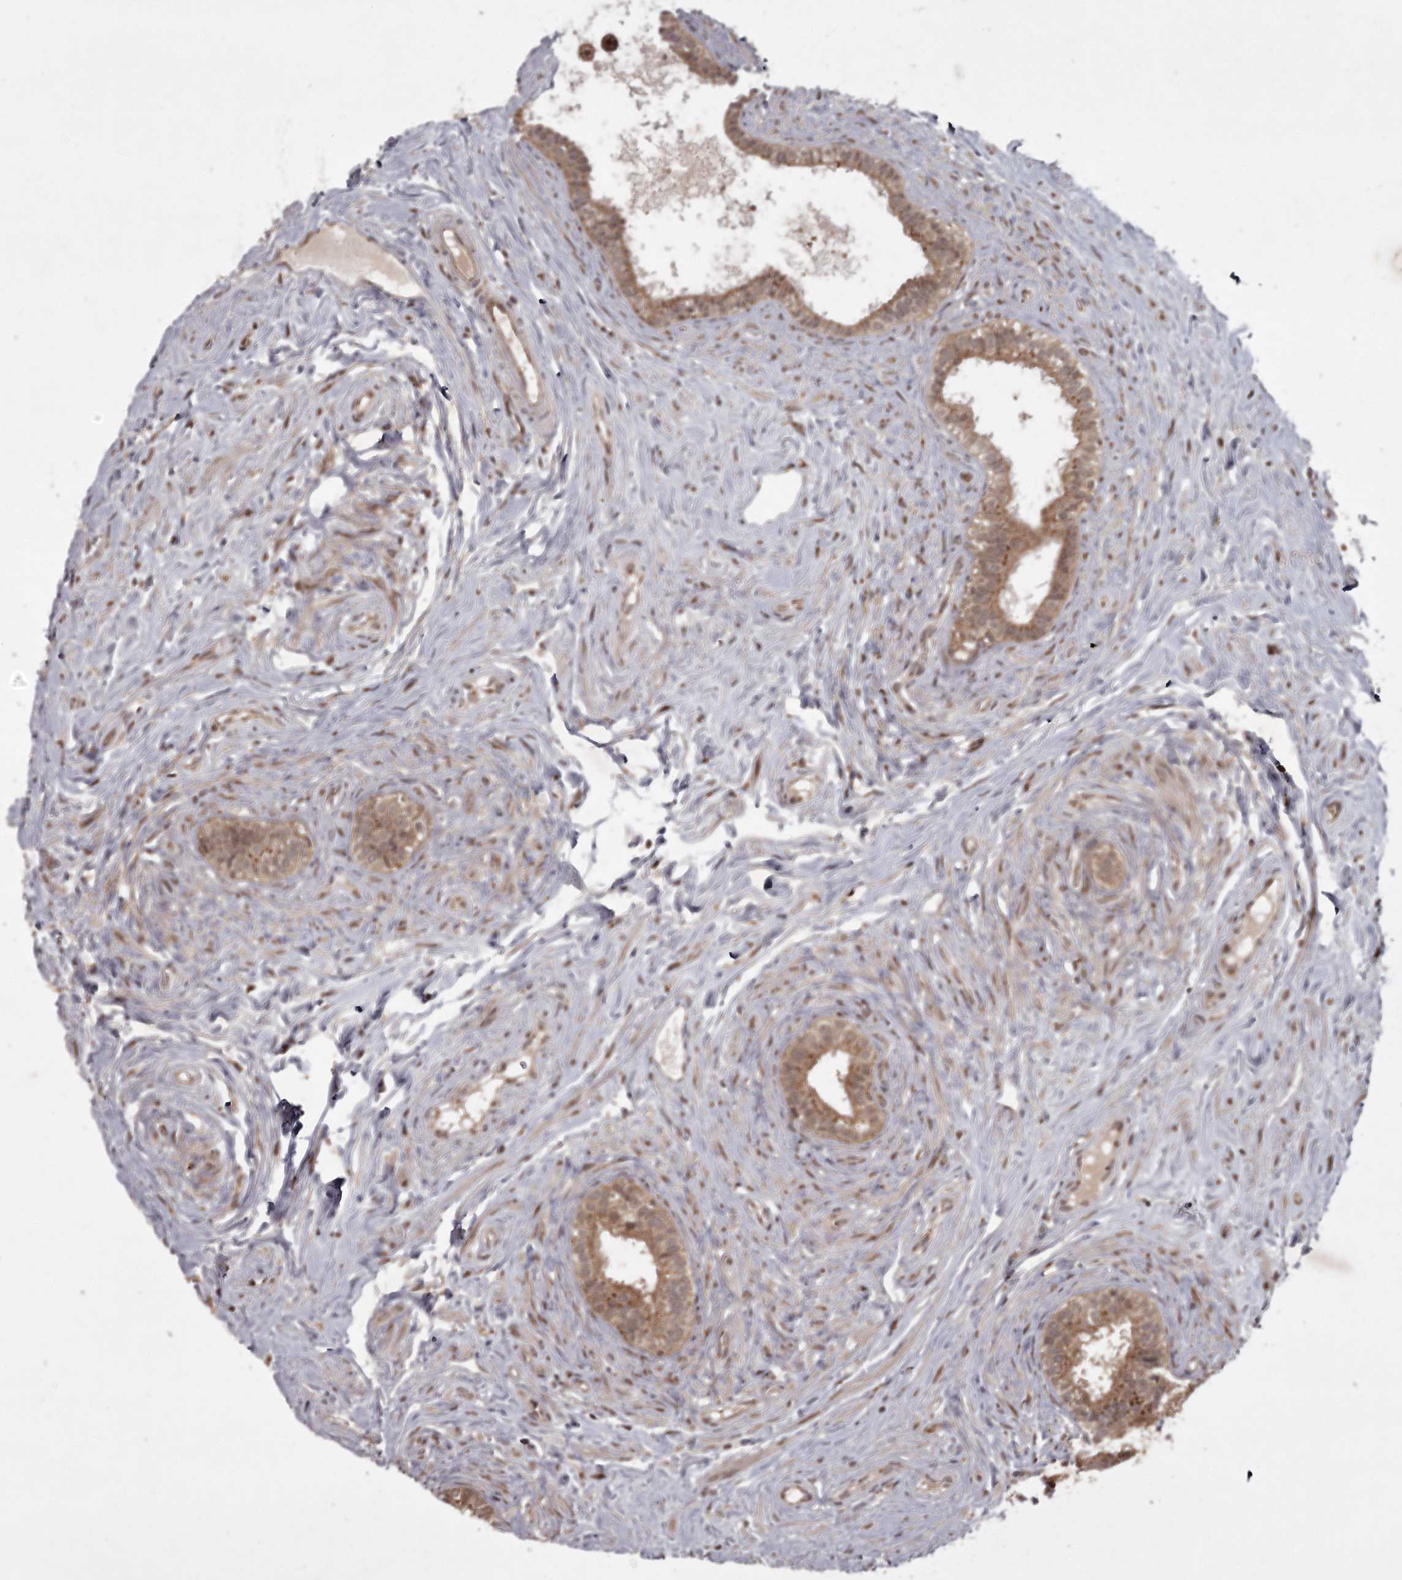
{"staining": {"intensity": "moderate", "quantity": ">75%", "location": "cytoplasmic/membranous"}, "tissue": "epididymis", "cell_type": "Glandular cells", "image_type": "normal", "snomed": [{"axis": "morphology", "description": "Normal tissue, NOS"}, {"axis": "topography", "description": "Epididymis"}], "caption": "A high-resolution photomicrograph shows IHC staining of normal epididymis, which demonstrates moderate cytoplasmic/membranous expression in about >75% of glandular cells. The staining was performed using DAB to visualize the protein expression in brown, while the nuclei were stained in blue with hematoxylin (Magnification: 20x).", "gene": "TBC1D23", "patient": {"sex": "male", "age": 84}}